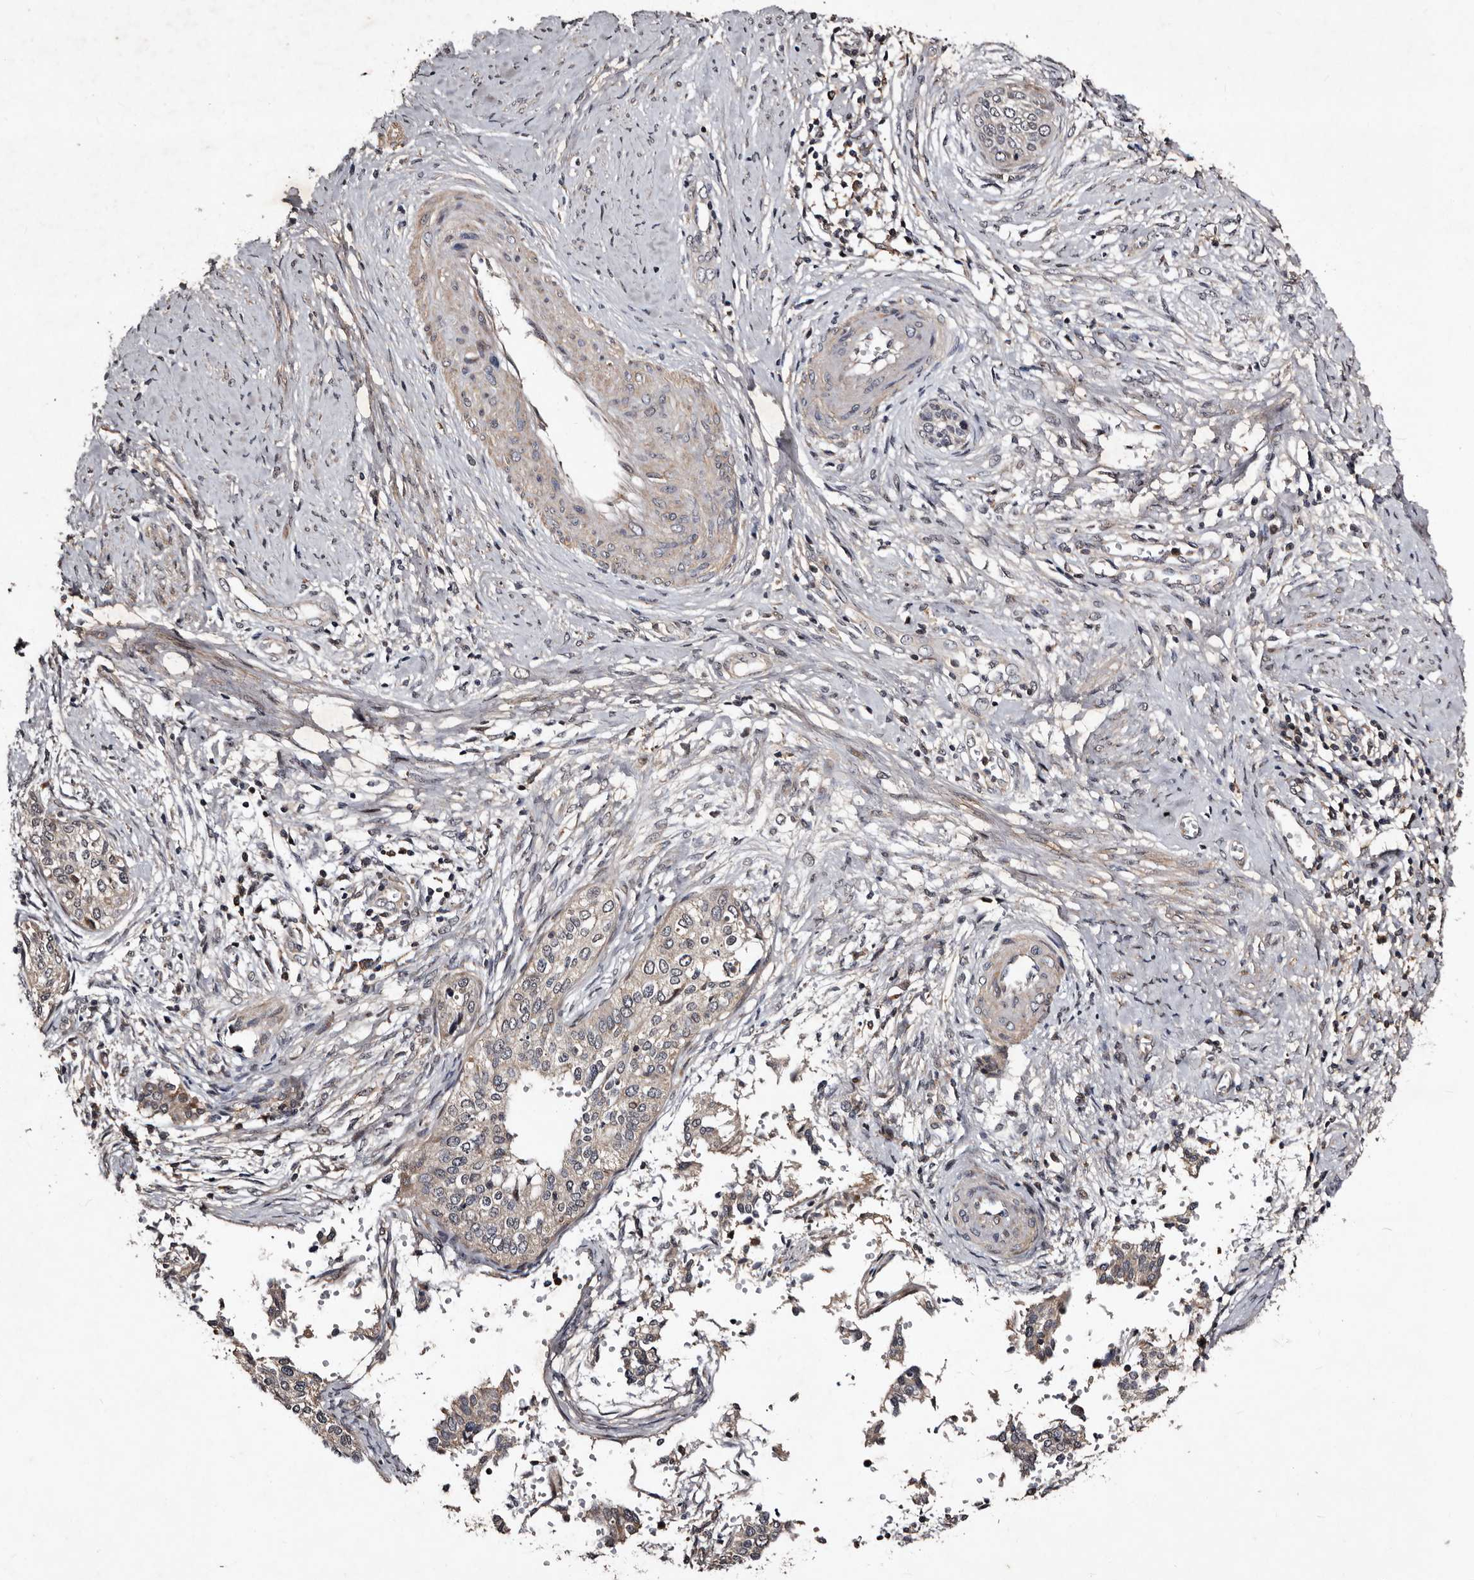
{"staining": {"intensity": "negative", "quantity": "none", "location": "none"}, "tissue": "cervical cancer", "cell_type": "Tumor cells", "image_type": "cancer", "snomed": [{"axis": "morphology", "description": "Squamous cell carcinoma, NOS"}, {"axis": "topography", "description": "Cervix"}], "caption": "An IHC micrograph of cervical squamous cell carcinoma is shown. There is no staining in tumor cells of cervical squamous cell carcinoma.", "gene": "MKRN3", "patient": {"sex": "female", "age": 37}}